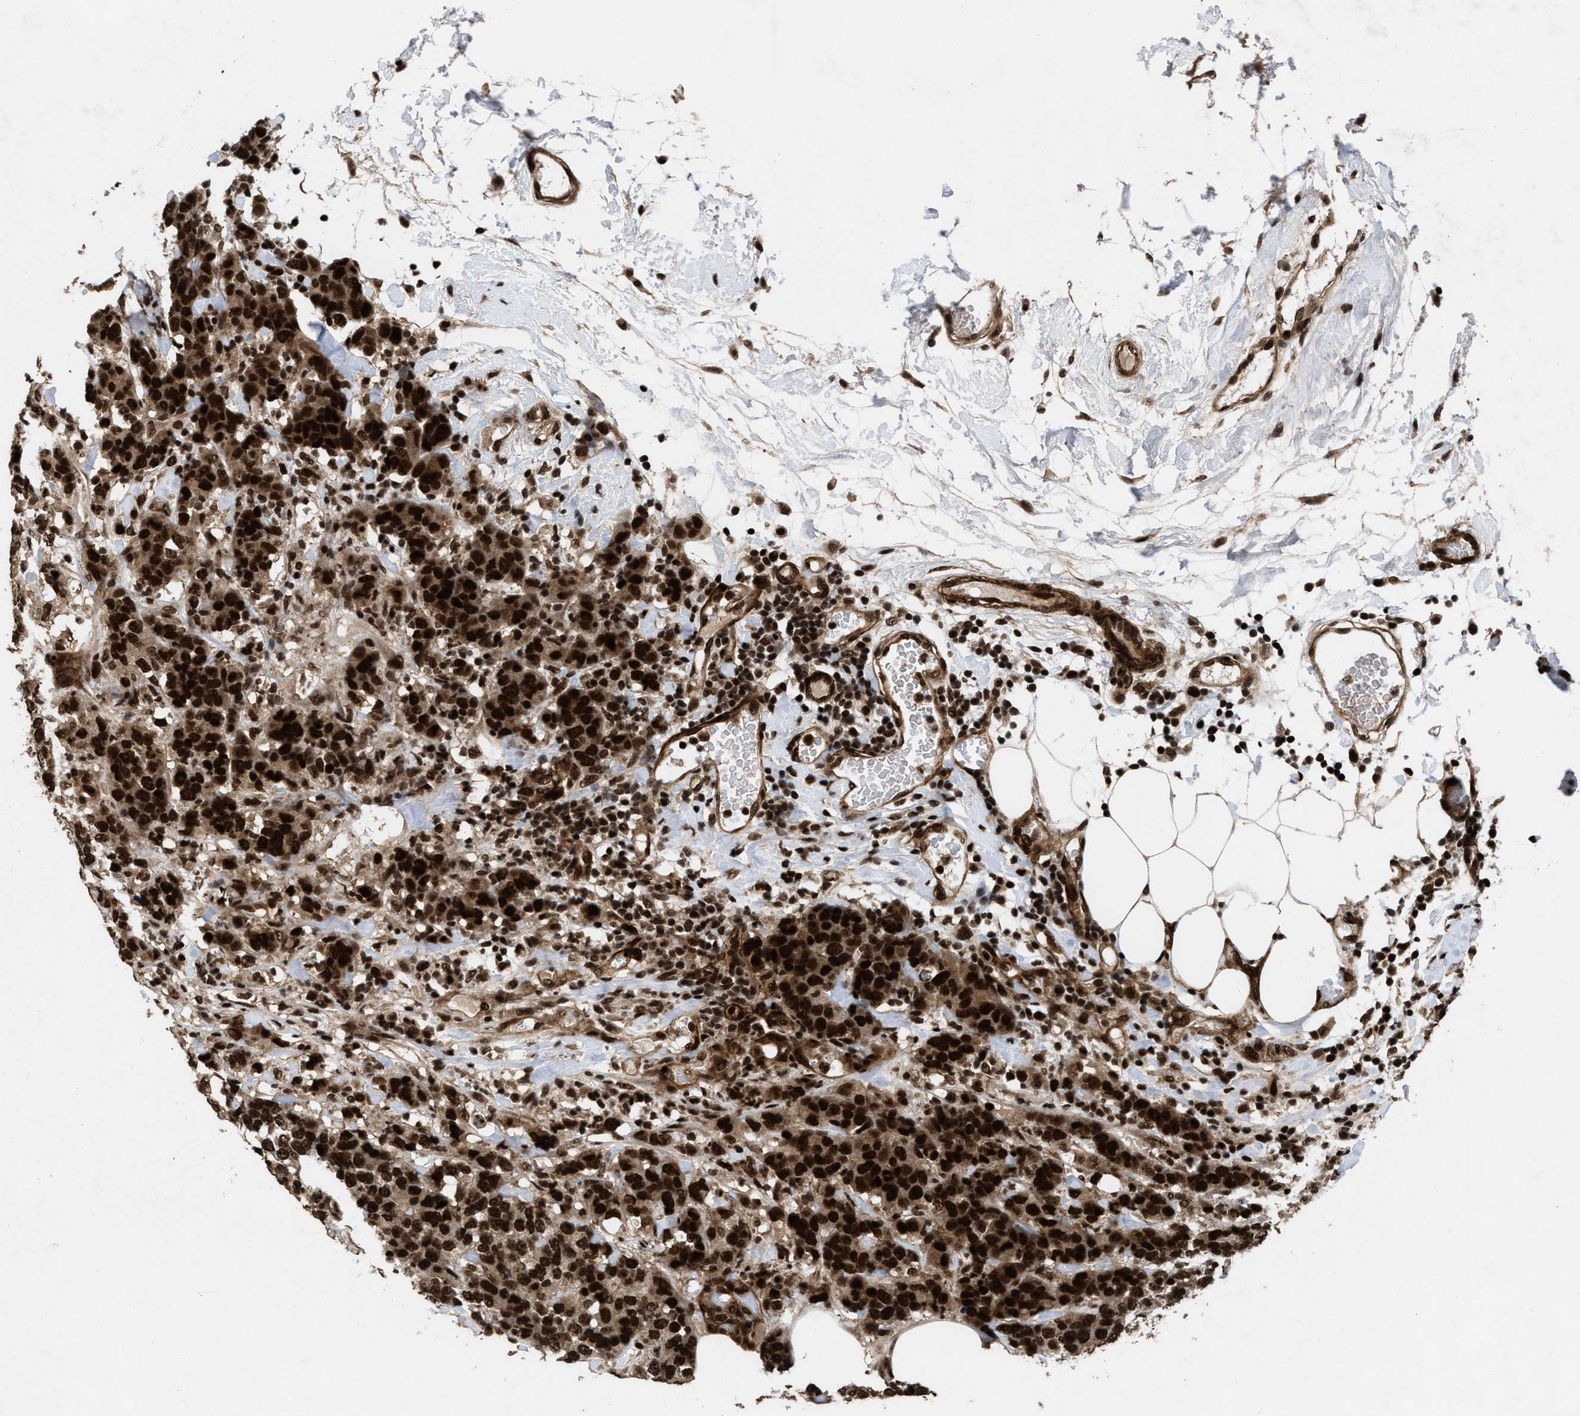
{"staining": {"intensity": "strong", "quantity": ">75%", "location": "cytoplasmic/membranous,nuclear"}, "tissue": "breast cancer", "cell_type": "Tumor cells", "image_type": "cancer", "snomed": [{"axis": "morphology", "description": "Lobular carcinoma"}, {"axis": "topography", "description": "Breast"}], "caption": "This photomicrograph exhibits breast cancer (lobular carcinoma) stained with immunohistochemistry to label a protein in brown. The cytoplasmic/membranous and nuclear of tumor cells show strong positivity for the protein. Nuclei are counter-stained blue.", "gene": "WIZ", "patient": {"sex": "female", "age": 59}}